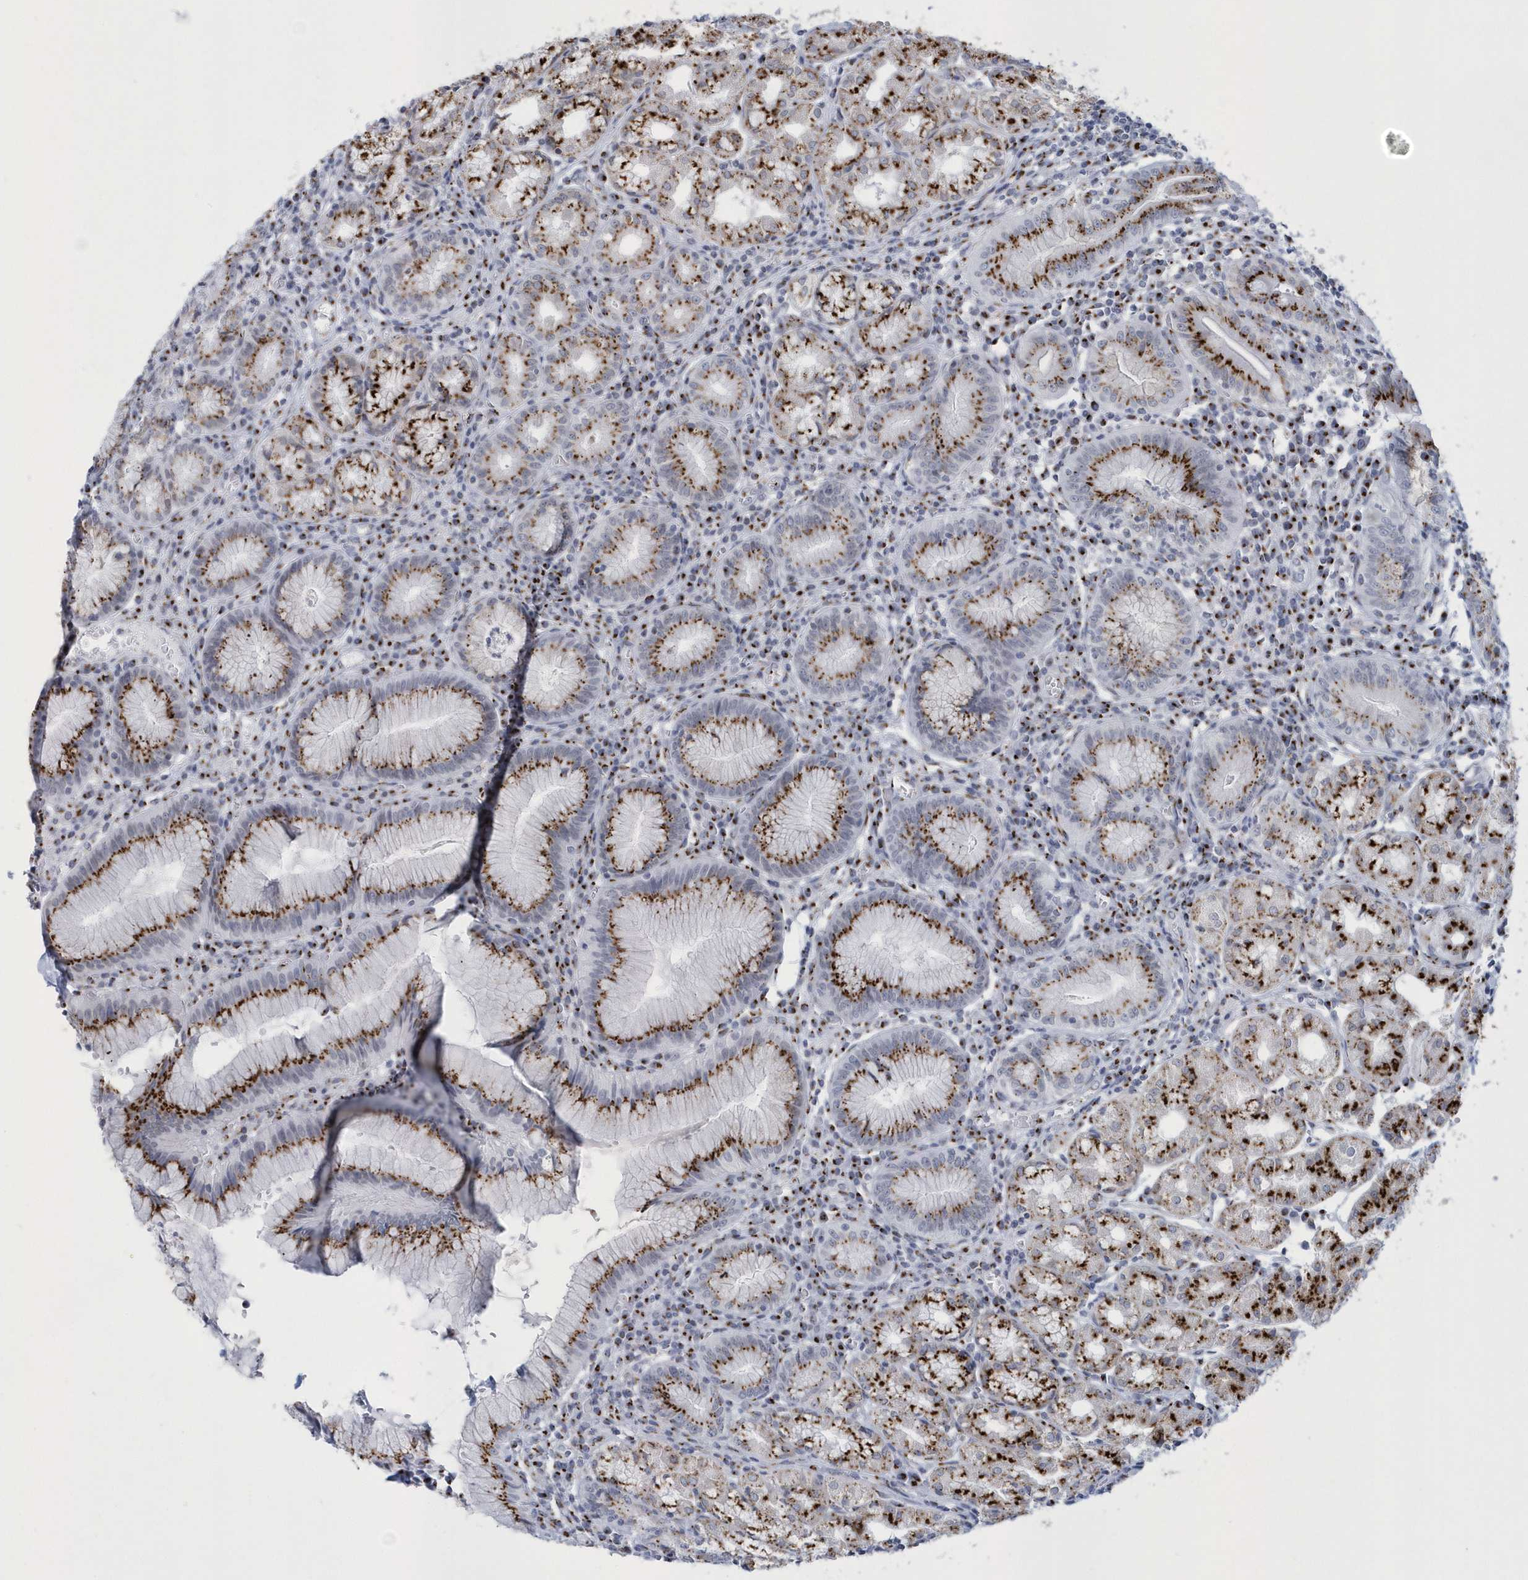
{"staining": {"intensity": "strong", "quantity": ">75%", "location": "cytoplasmic/membranous"}, "tissue": "stomach", "cell_type": "Glandular cells", "image_type": "normal", "snomed": [{"axis": "morphology", "description": "Normal tissue, NOS"}, {"axis": "topography", "description": "Stomach"}], "caption": "Immunohistochemical staining of unremarkable stomach displays strong cytoplasmic/membranous protein staining in approximately >75% of glandular cells.", "gene": "SLX9", "patient": {"sex": "male", "age": 55}}